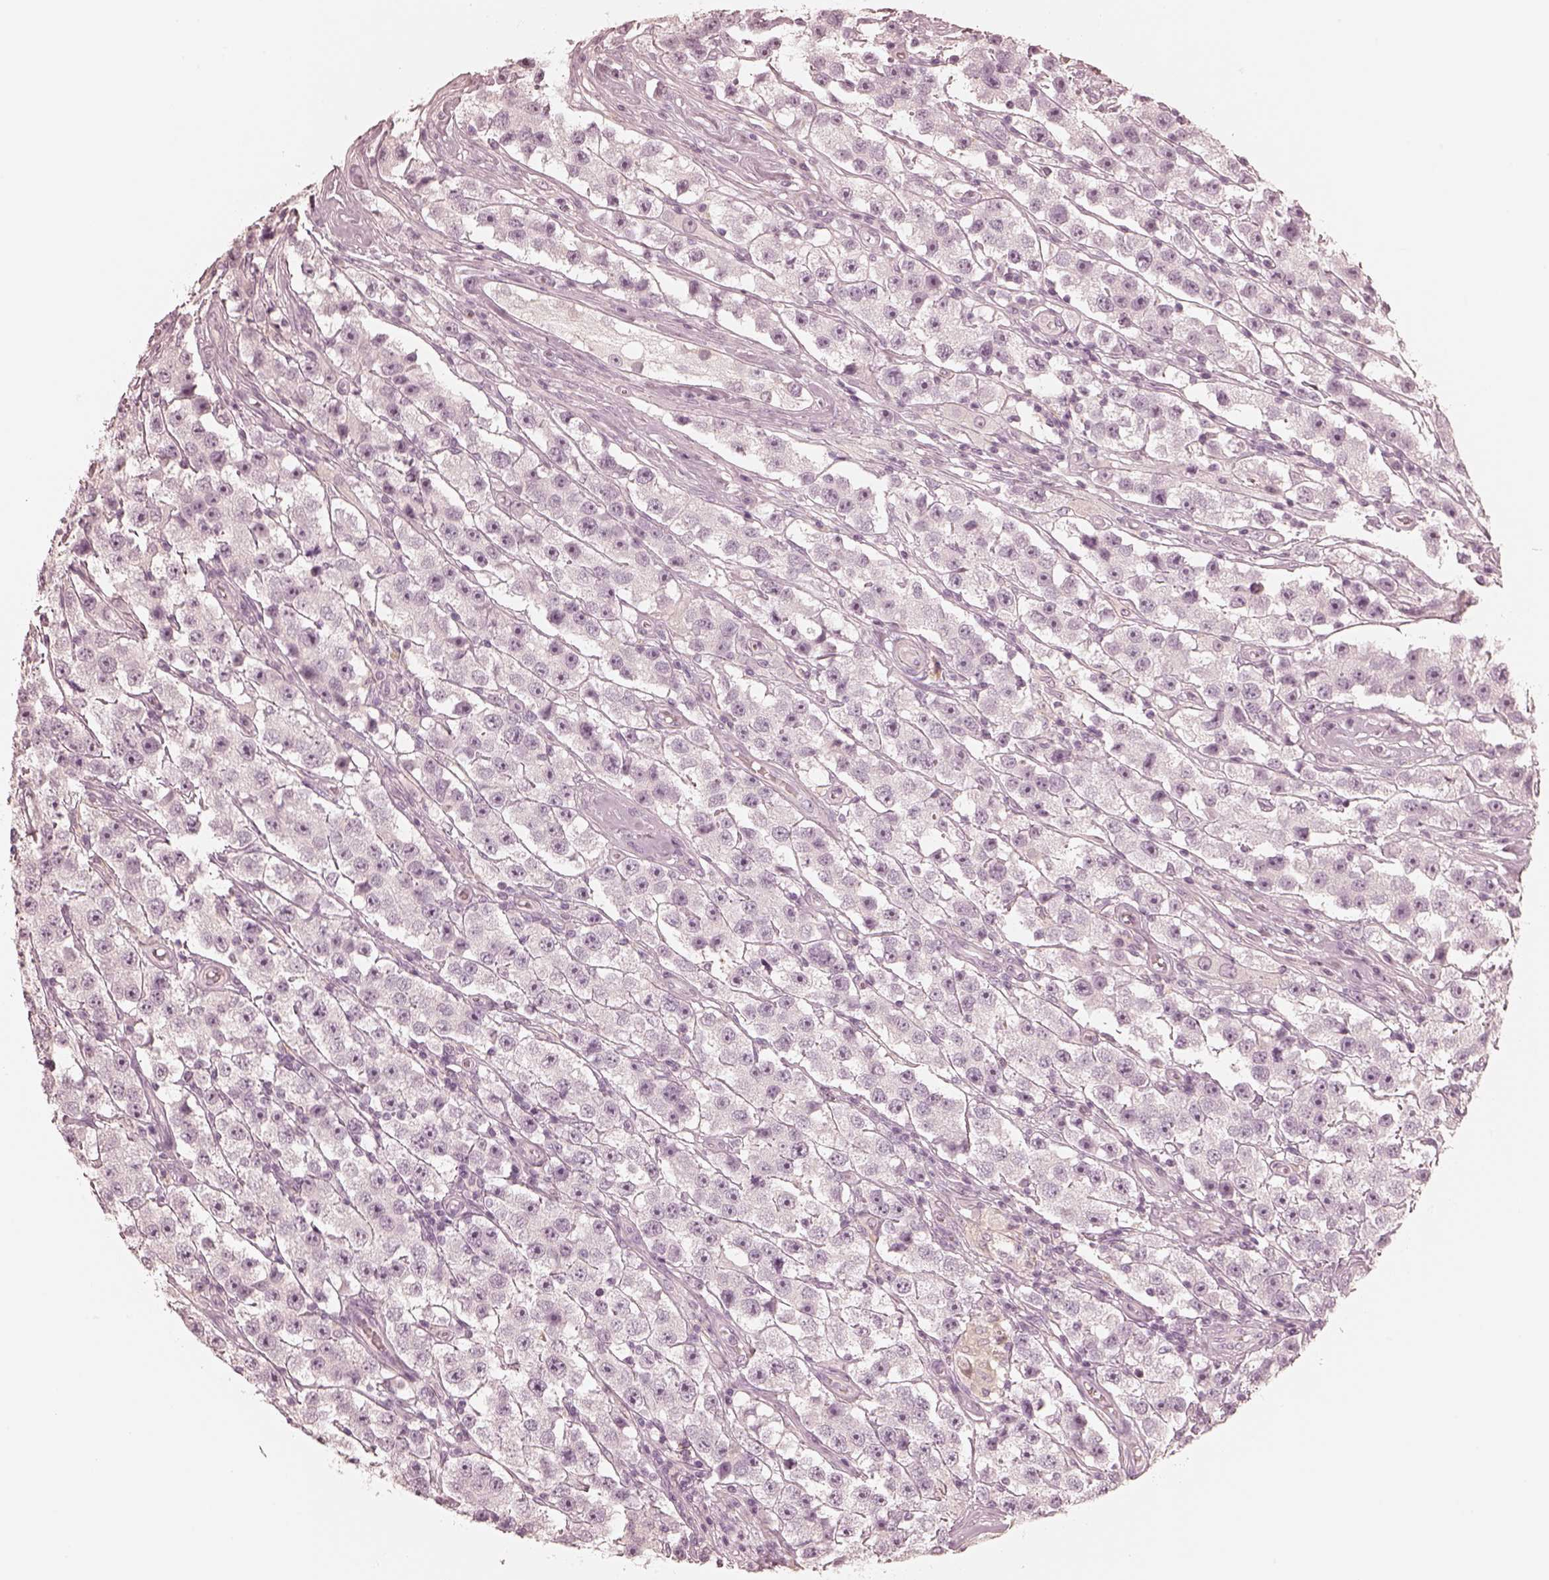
{"staining": {"intensity": "negative", "quantity": "none", "location": "none"}, "tissue": "testis cancer", "cell_type": "Tumor cells", "image_type": "cancer", "snomed": [{"axis": "morphology", "description": "Seminoma, NOS"}, {"axis": "topography", "description": "Testis"}], "caption": "Photomicrograph shows no protein expression in tumor cells of testis seminoma tissue. (Stains: DAB immunohistochemistry with hematoxylin counter stain, Microscopy: brightfield microscopy at high magnification).", "gene": "CALR3", "patient": {"sex": "male", "age": 45}}